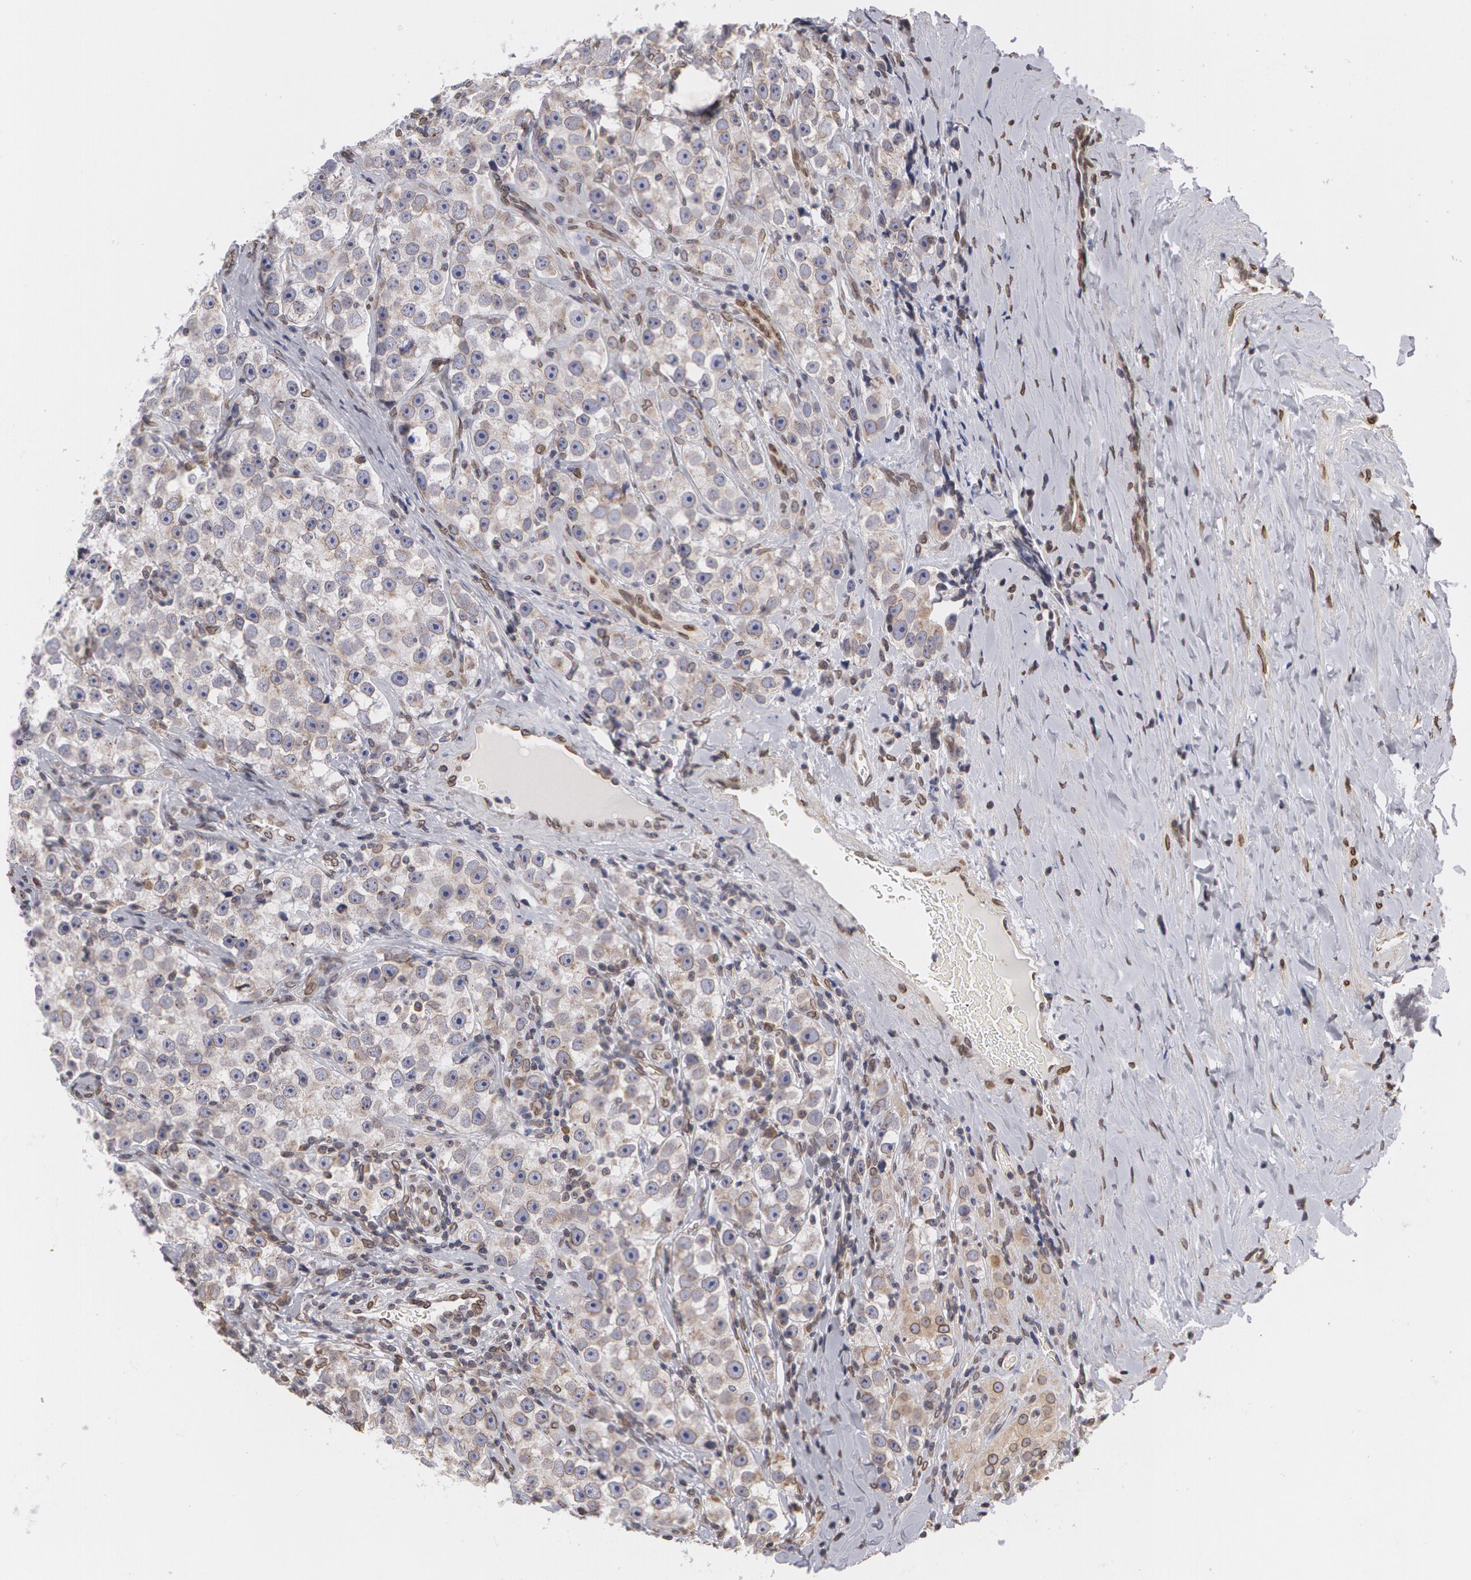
{"staining": {"intensity": "negative", "quantity": "none", "location": "none"}, "tissue": "testis cancer", "cell_type": "Tumor cells", "image_type": "cancer", "snomed": [{"axis": "morphology", "description": "Seminoma, NOS"}, {"axis": "topography", "description": "Testis"}], "caption": "A high-resolution histopathology image shows immunohistochemistry (IHC) staining of seminoma (testis), which reveals no significant staining in tumor cells.", "gene": "EMD", "patient": {"sex": "male", "age": 32}}